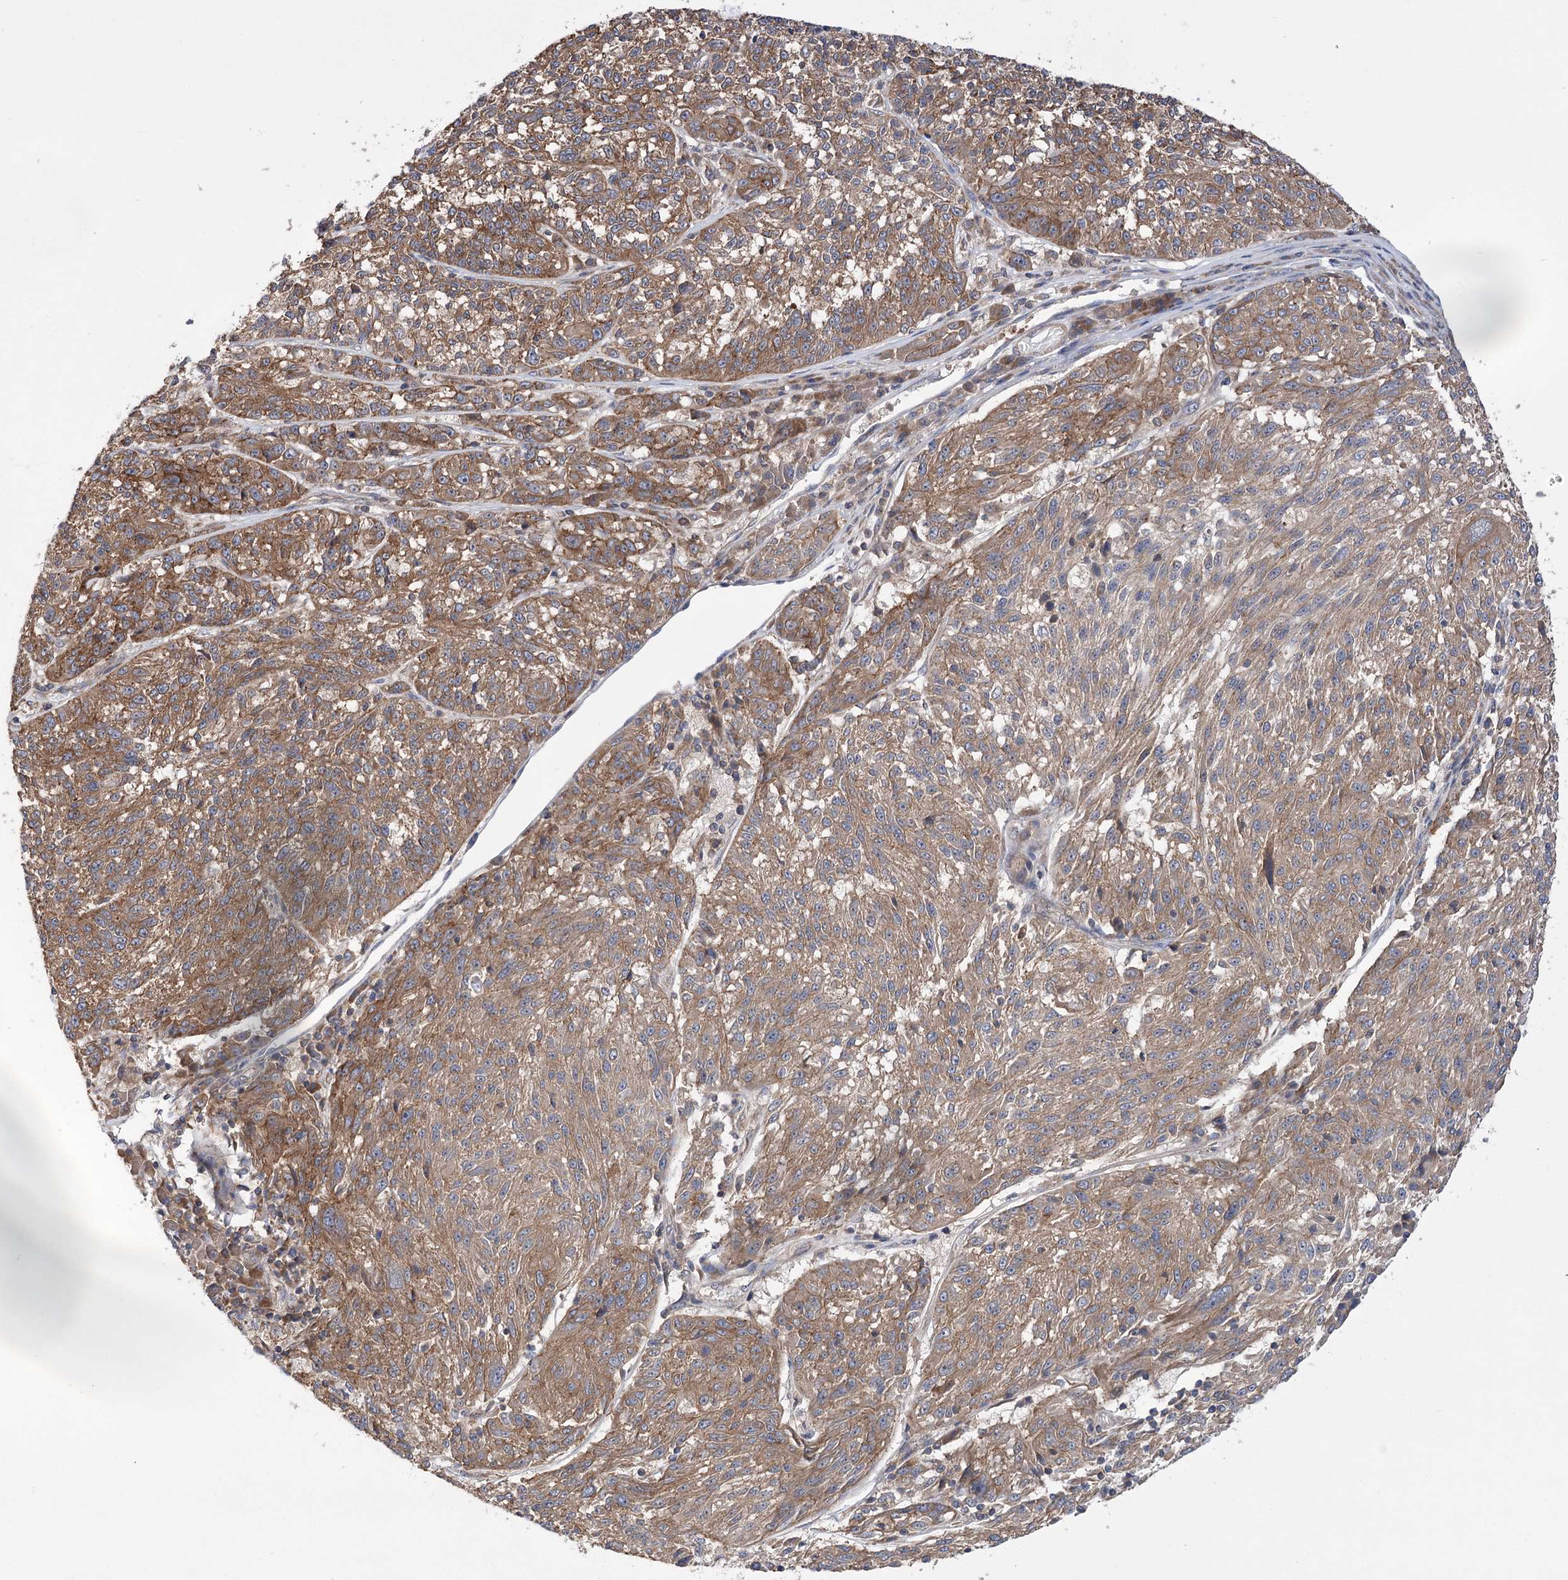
{"staining": {"intensity": "moderate", "quantity": ">75%", "location": "cytoplasmic/membranous"}, "tissue": "melanoma", "cell_type": "Tumor cells", "image_type": "cancer", "snomed": [{"axis": "morphology", "description": "Malignant melanoma, NOS"}, {"axis": "topography", "description": "Skin"}], "caption": "This photomicrograph exhibits immunohistochemistry (IHC) staining of malignant melanoma, with medium moderate cytoplasmic/membranous staining in about >75% of tumor cells.", "gene": "VPS37B", "patient": {"sex": "male", "age": 53}}